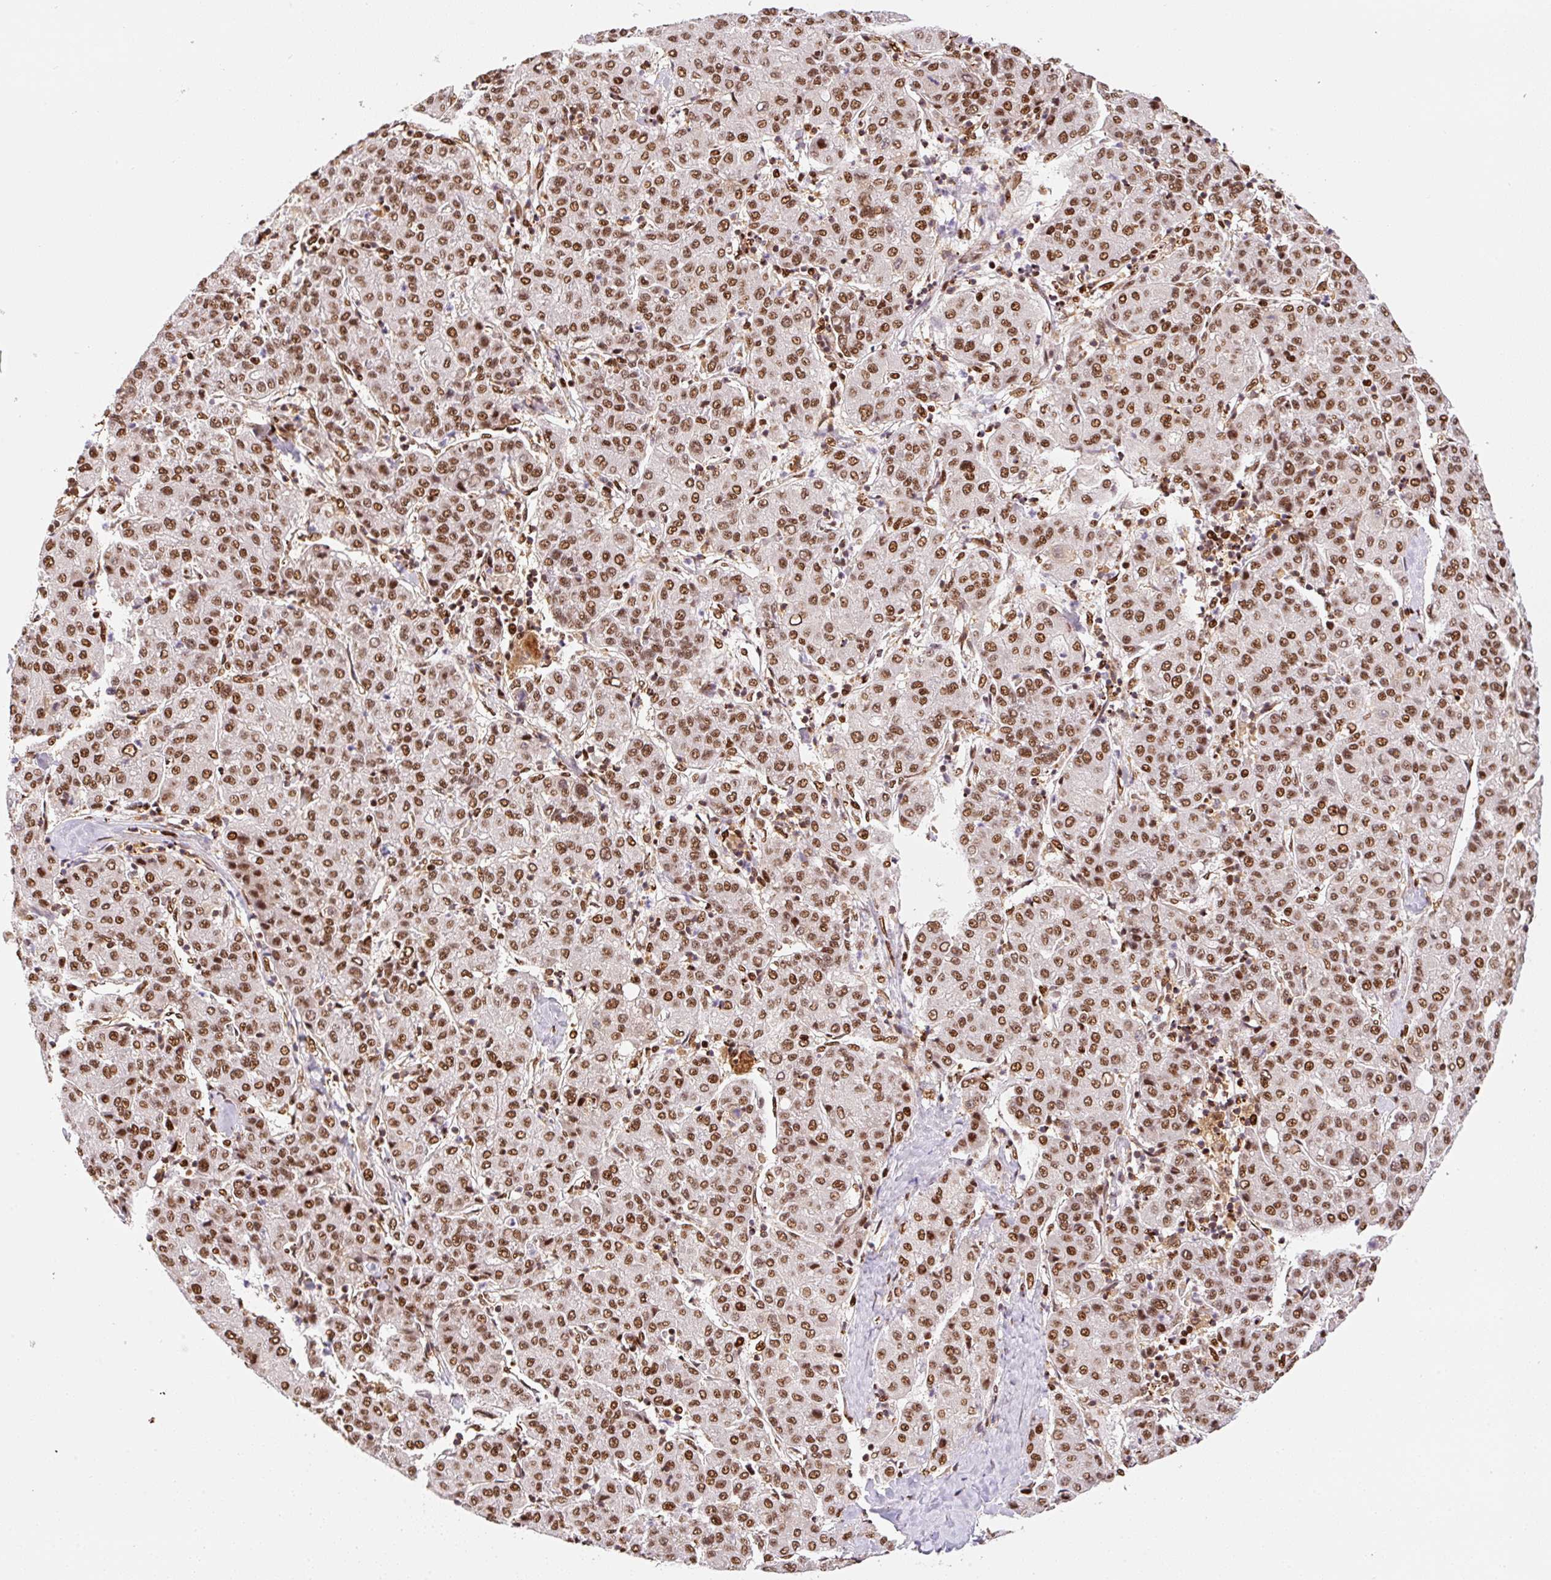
{"staining": {"intensity": "strong", "quantity": ">75%", "location": "nuclear"}, "tissue": "liver cancer", "cell_type": "Tumor cells", "image_type": "cancer", "snomed": [{"axis": "morphology", "description": "Carcinoma, Hepatocellular, NOS"}, {"axis": "topography", "description": "Liver"}], "caption": "Immunohistochemical staining of human liver hepatocellular carcinoma demonstrates strong nuclear protein positivity in about >75% of tumor cells.", "gene": "GPR139", "patient": {"sex": "male", "age": 65}}